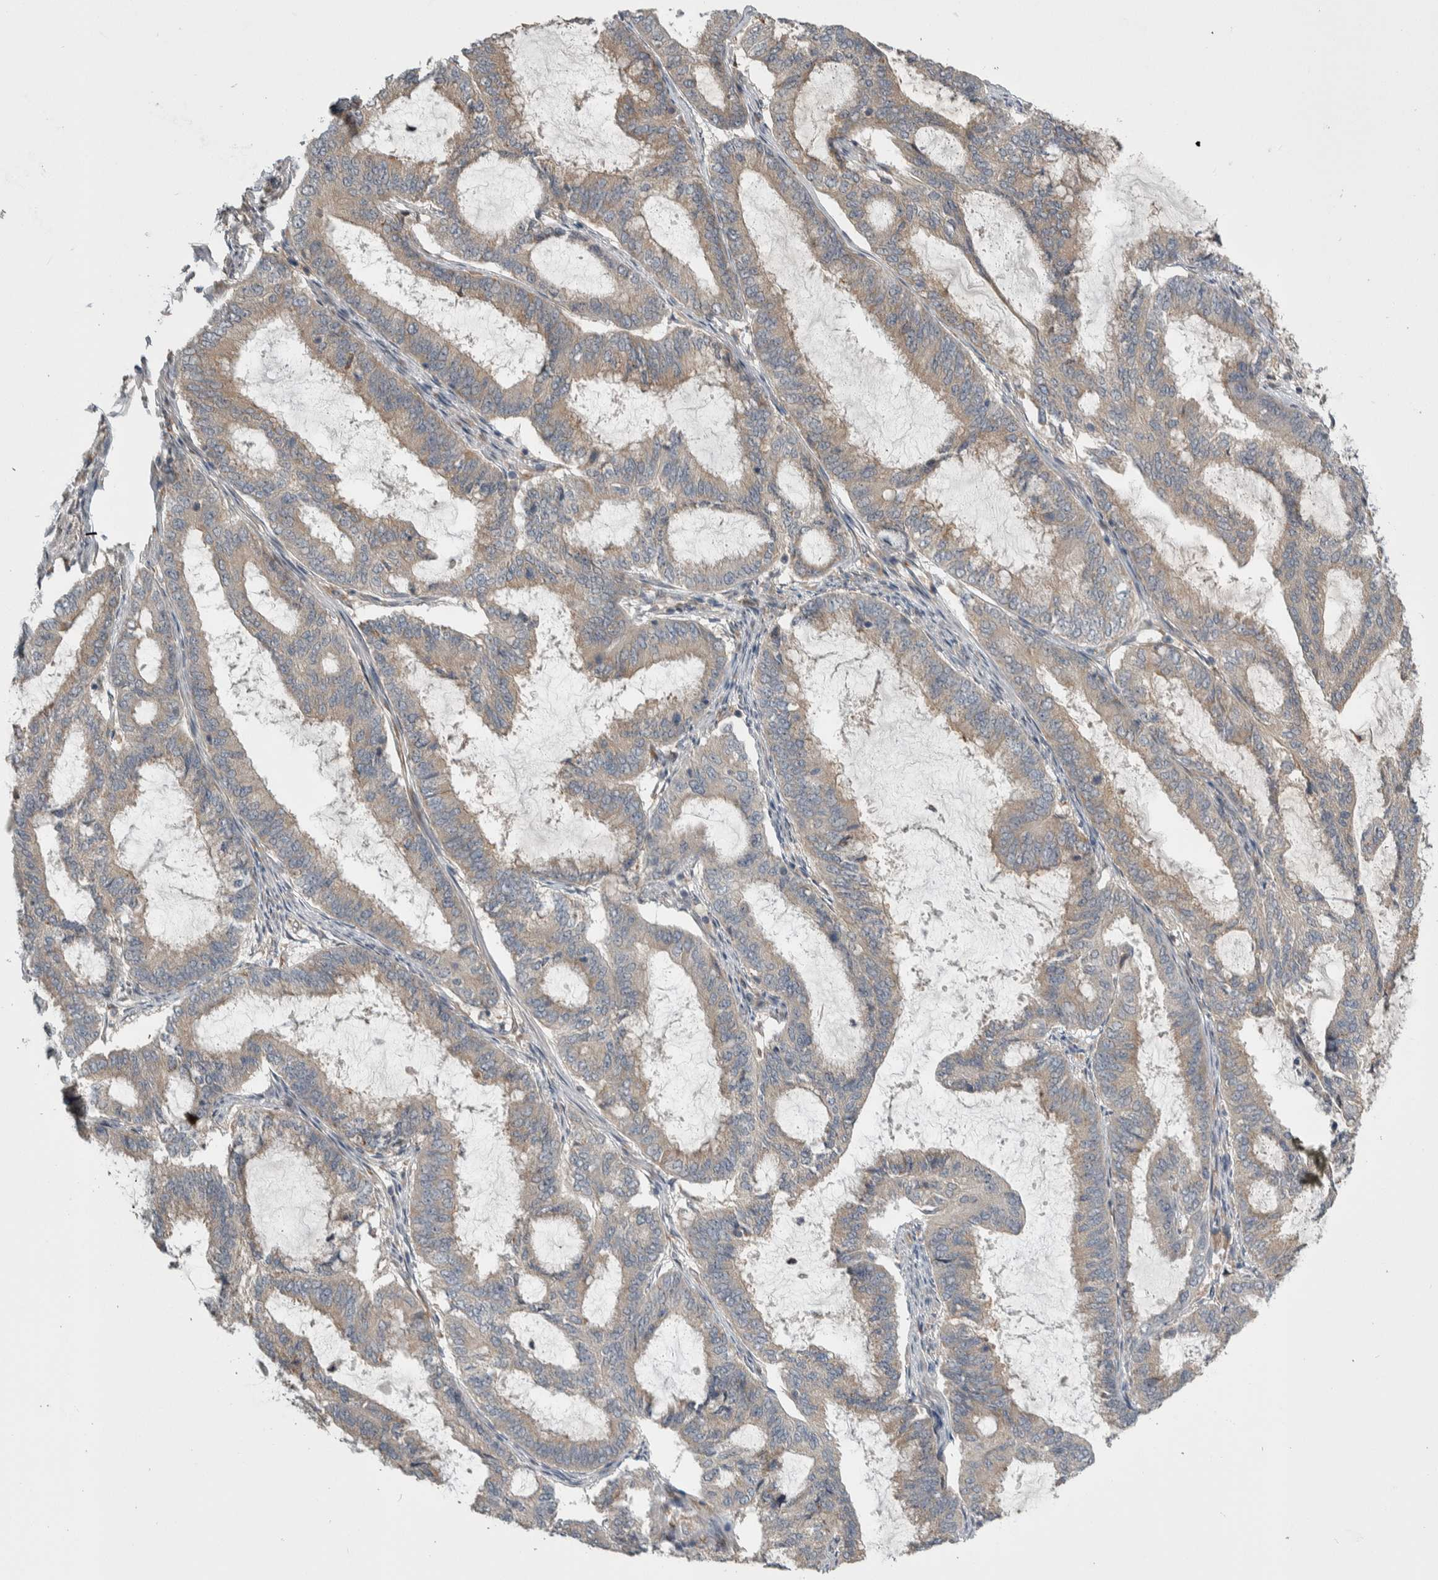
{"staining": {"intensity": "weak", "quantity": "<25%", "location": "cytoplasmic/membranous"}, "tissue": "endometrial cancer", "cell_type": "Tumor cells", "image_type": "cancer", "snomed": [{"axis": "morphology", "description": "Adenocarcinoma, NOS"}, {"axis": "topography", "description": "Endometrium"}], "caption": "High power microscopy histopathology image of an immunohistochemistry (IHC) photomicrograph of endometrial cancer, revealing no significant expression in tumor cells.", "gene": "PRDM4", "patient": {"sex": "female", "age": 51}}